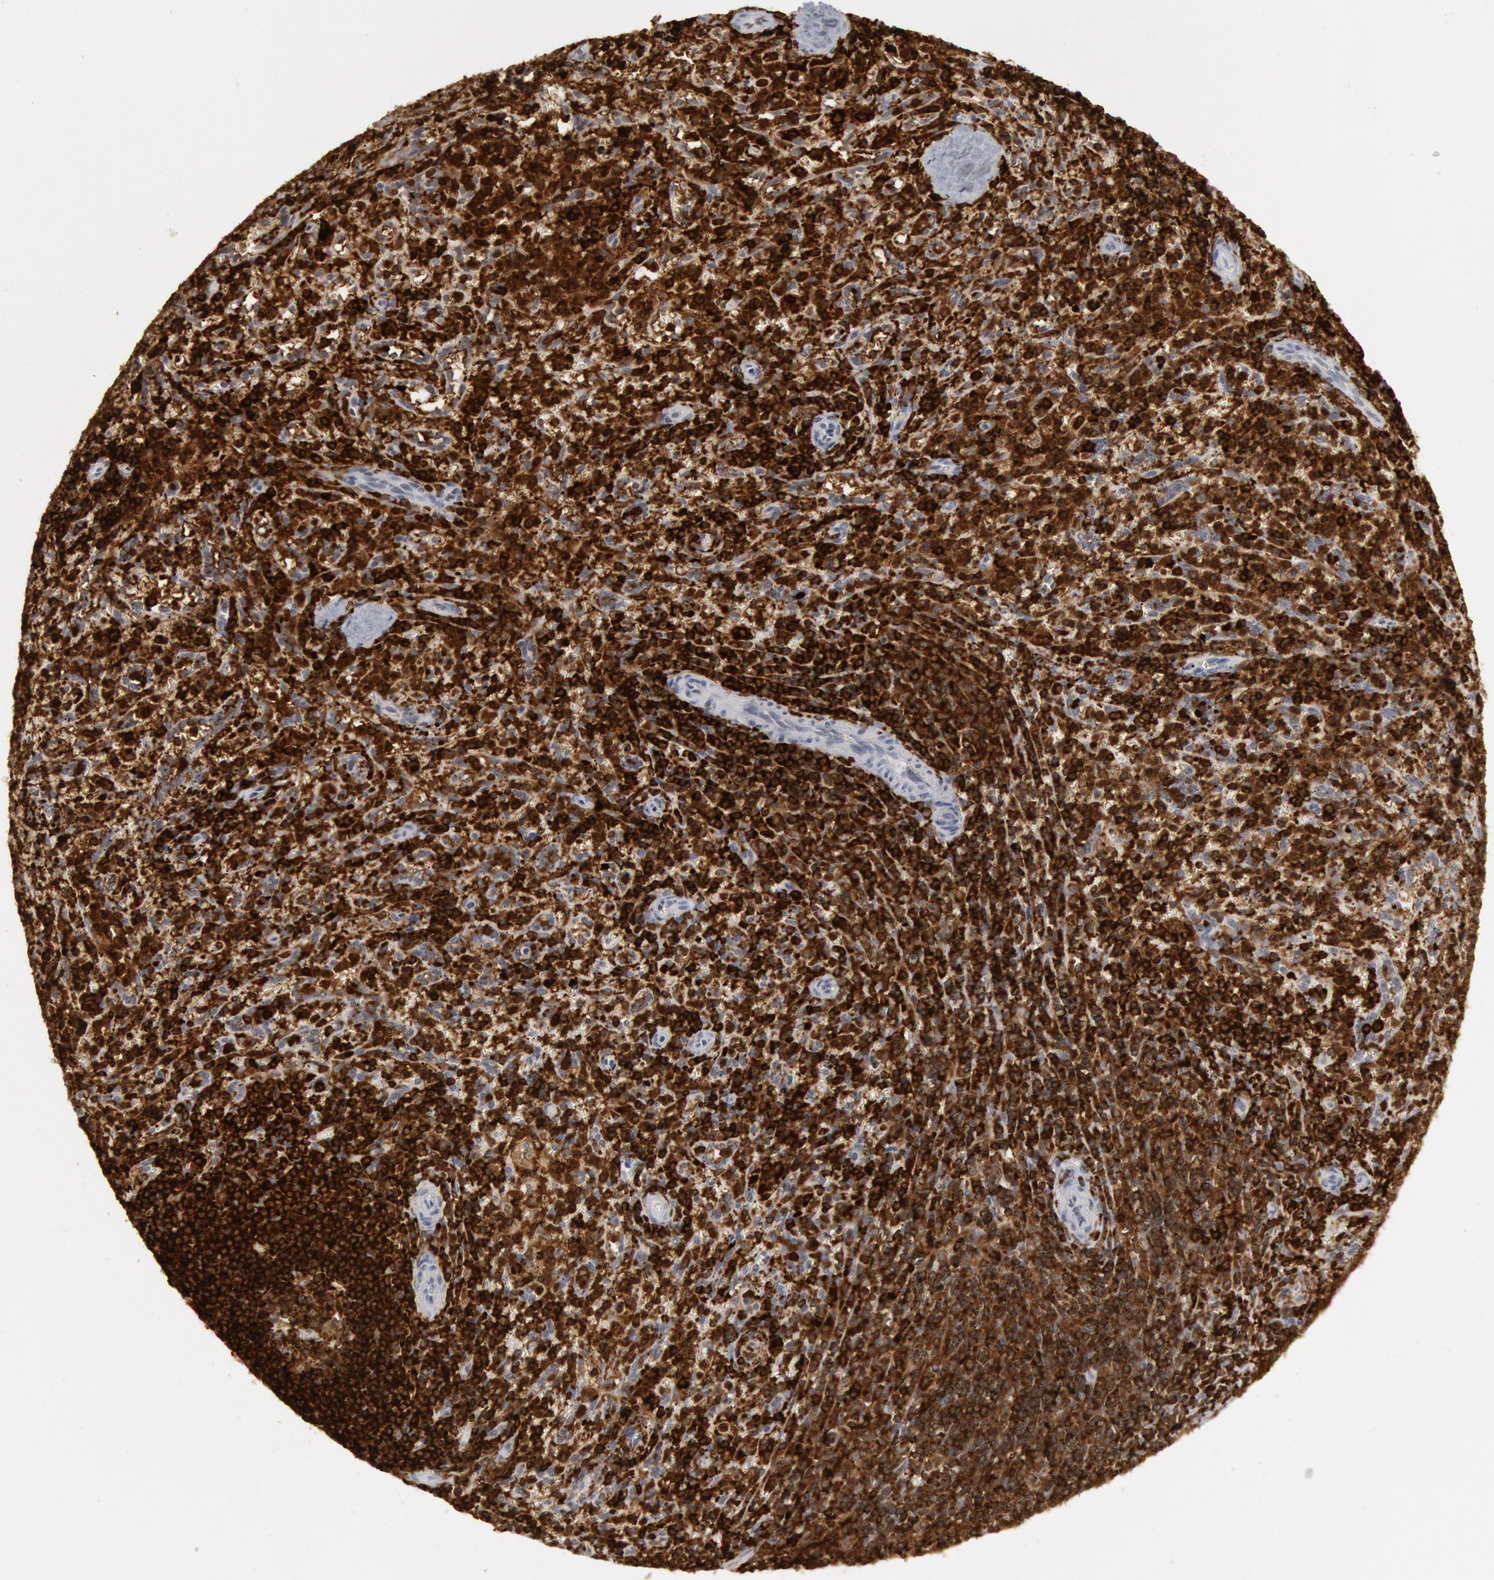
{"staining": {"intensity": "strong", "quantity": ">75%", "location": "cytoplasmic/membranous"}, "tissue": "spleen", "cell_type": "Cells in red pulp", "image_type": "normal", "snomed": [{"axis": "morphology", "description": "Normal tissue, NOS"}, {"axis": "topography", "description": "Spleen"}], "caption": "Immunohistochemistry of normal spleen exhibits high levels of strong cytoplasmic/membranous staining in approximately >75% of cells in red pulp. (DAB (3,3'-diaminobenzidine) IHC with brightfield microscopy, high magnification).", "gene": "PTPN6", "patient": {"sex": "female", "age": 10}}